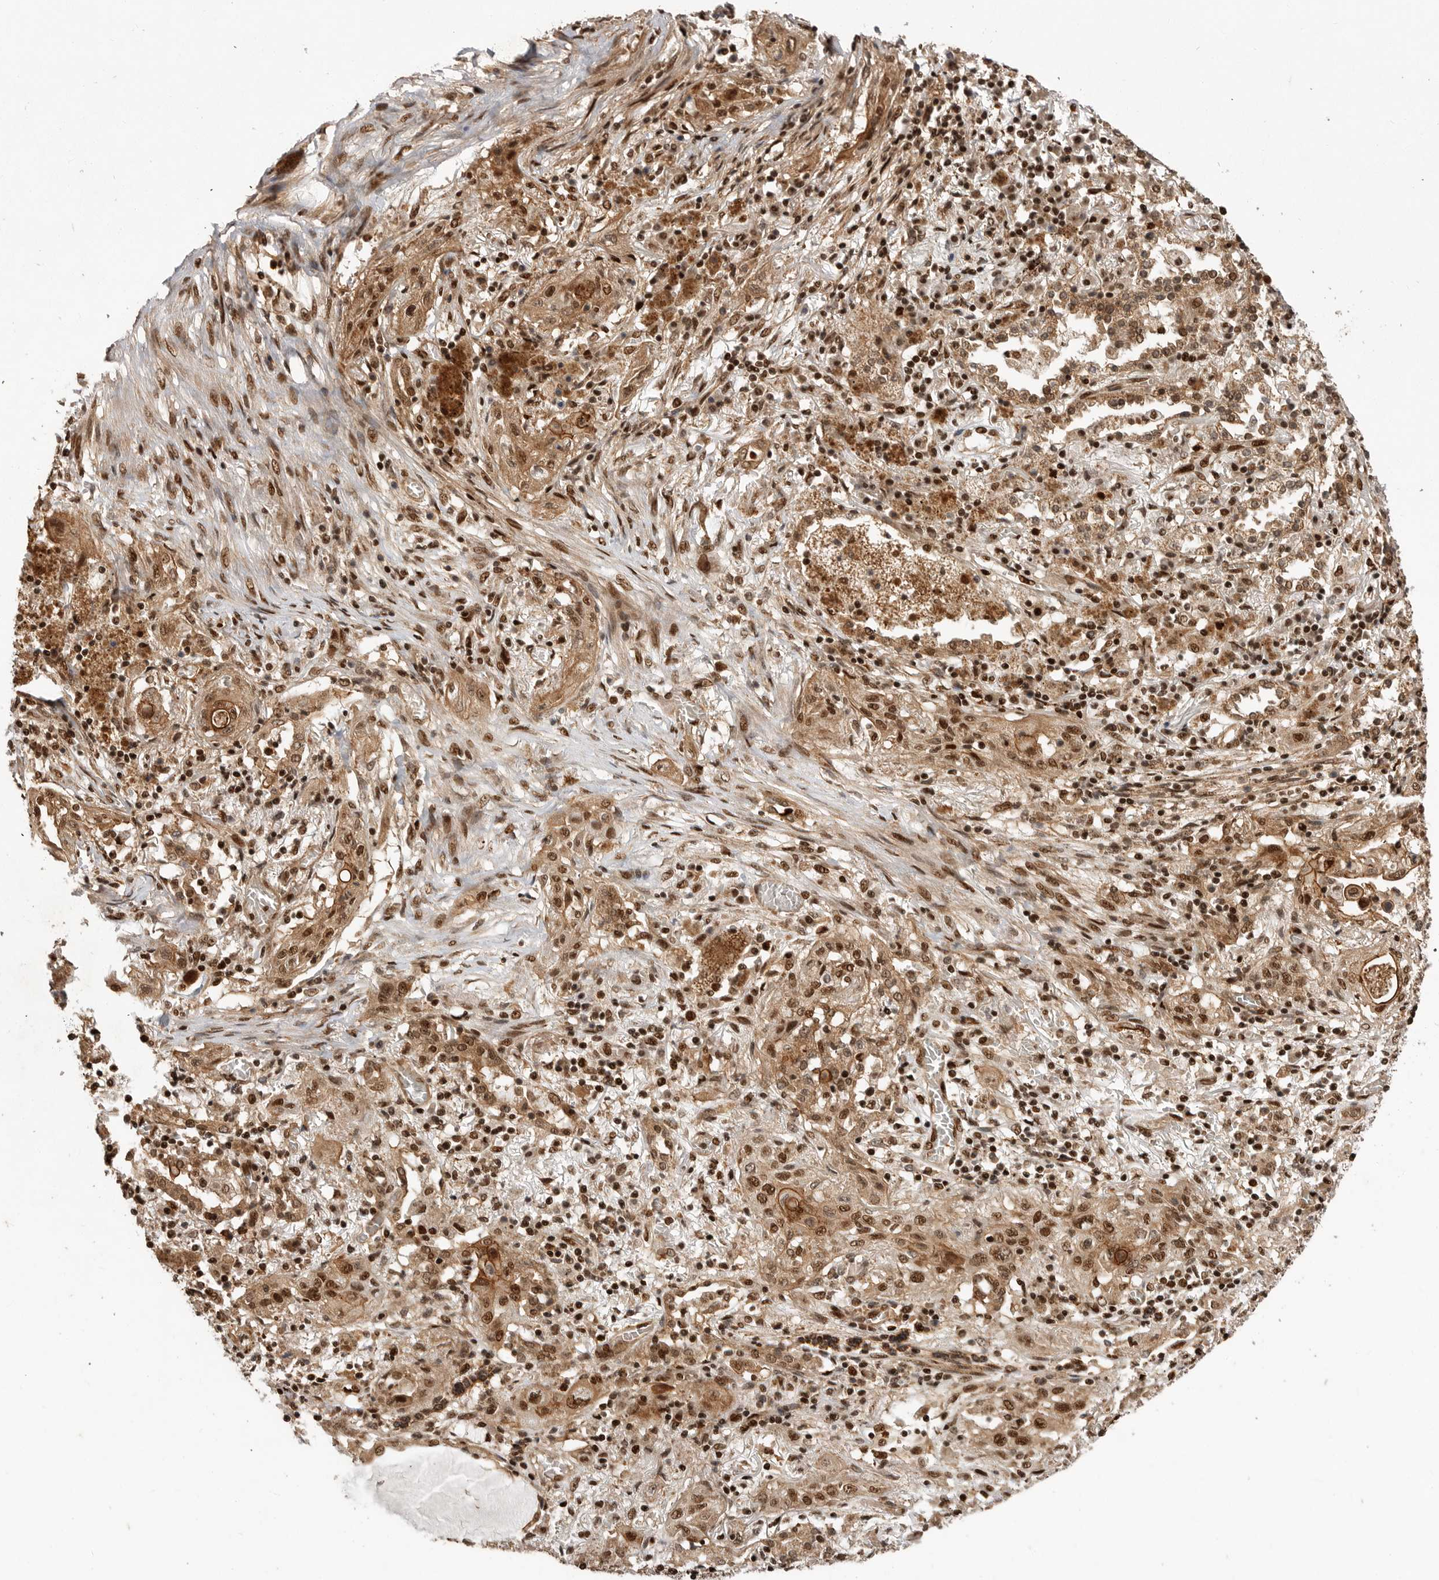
{"staining": {"intensity": "moderate", "quantity": ">75%", "location": "cytoplasmic/membranous,nuclear"}, "tissue": "lung cancer", "cell_type": "Tumor cells", "image_type": "cancer", "snomed": [{"axis": "morphology", "description": "Squamous cell carcinoma, NOS"}, {"axis": "topography", "description": "Lung"}], "caption": "The image displays immunohistochemical staining of squamous cell carcinoma (lung). There is moderate cytoplasmic/membranous and nuclear staining is appreciated in about >75% of tumor cells.", "gene": "PPP1R8", "patient": {"sex": "female", "age": 47}}